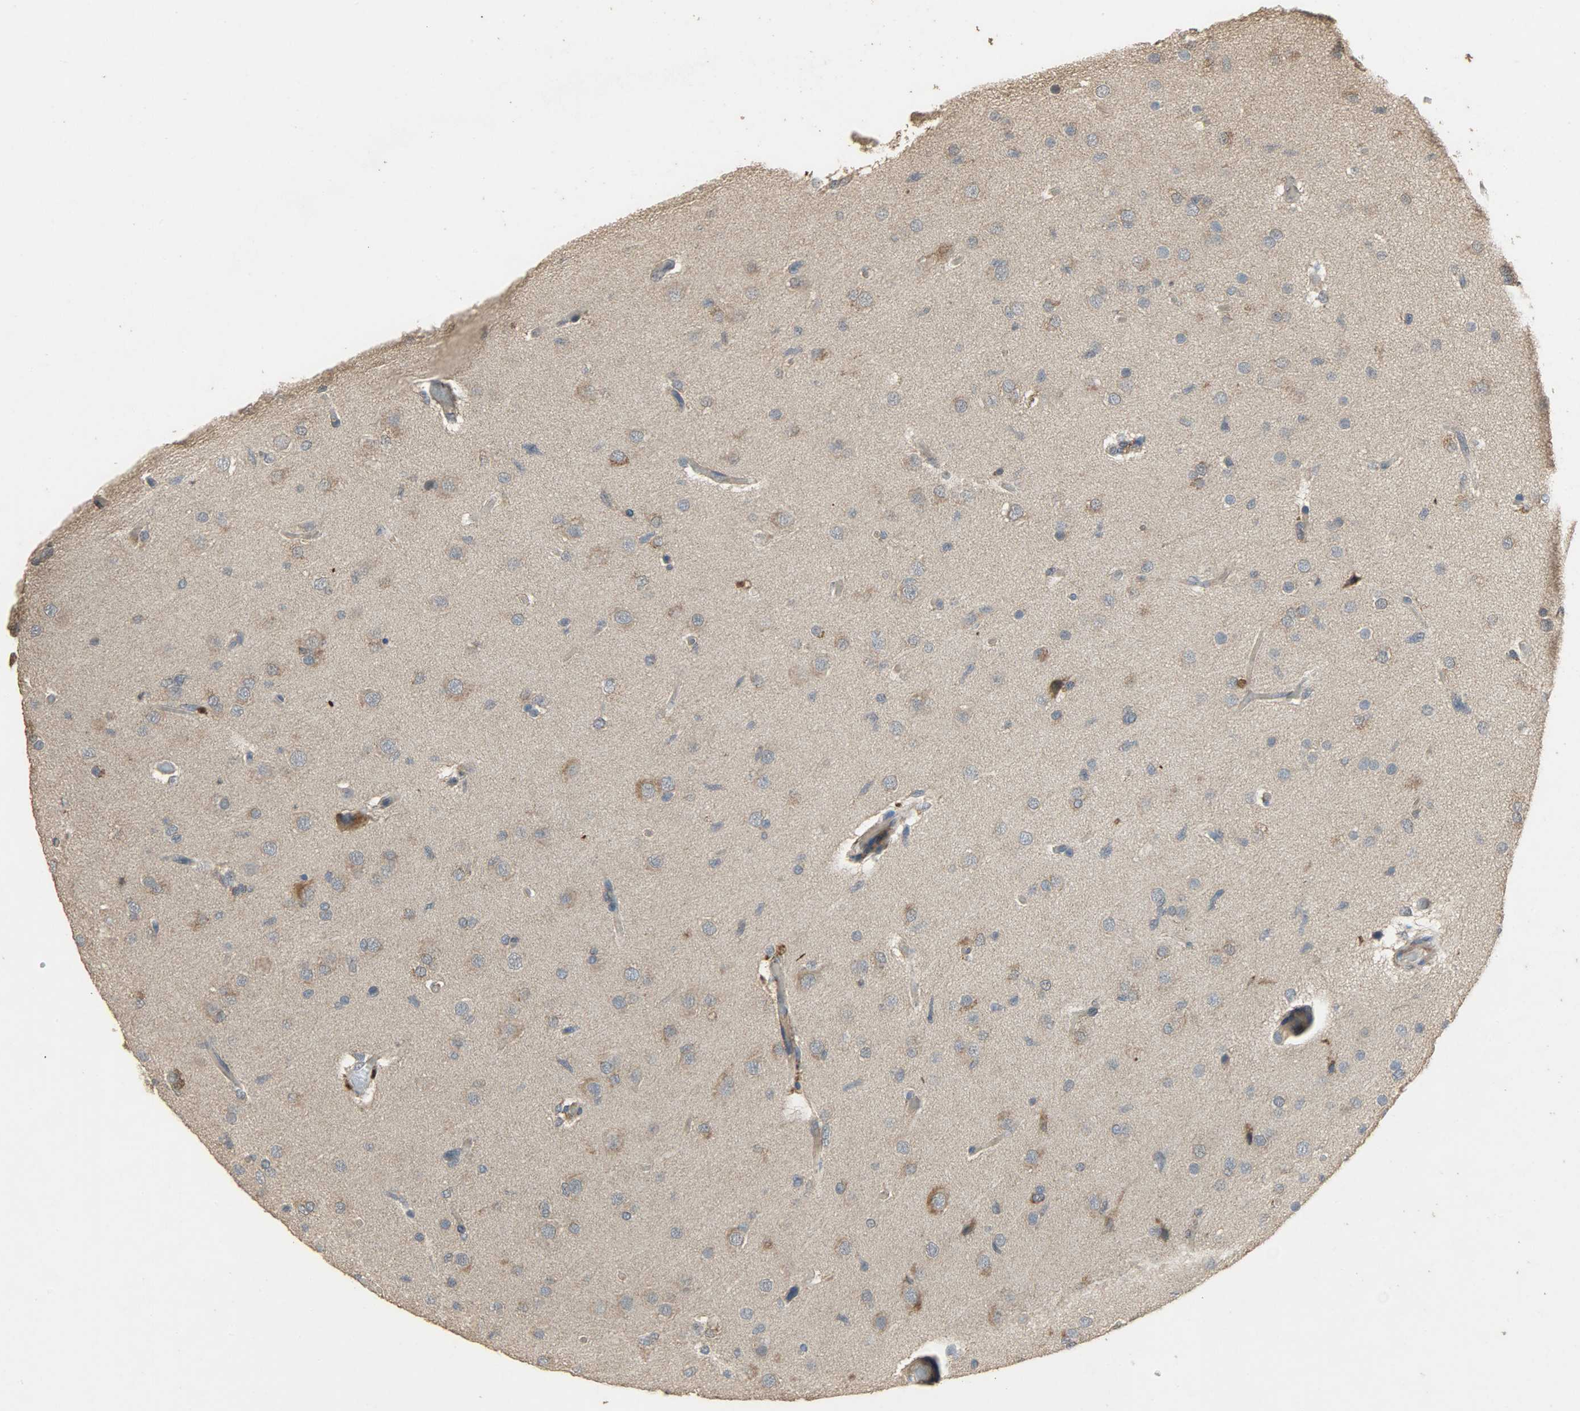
{"staining": {"intensity": "moderate", "quantity": ">75%", "location": "cytoplasmic/membranous"}, "tissue": "glioma", "cell_type": "Tumor cells", "image_type": "cancer", "snomed": [{"axis": "morphology", "description": "Glioma, malignant, High grade"}, {"axis": "topography", "description": "Brain"}], "caption": "The histopathology image exhibits immunohistochemical staining of malignant glioma (high-grade). There is moderate cytoplasmic/membranous staining is present in approximately >75% of tumor cells.", "gene": "CDKN2C", "patient": {"sex": "male", "age": 33}}